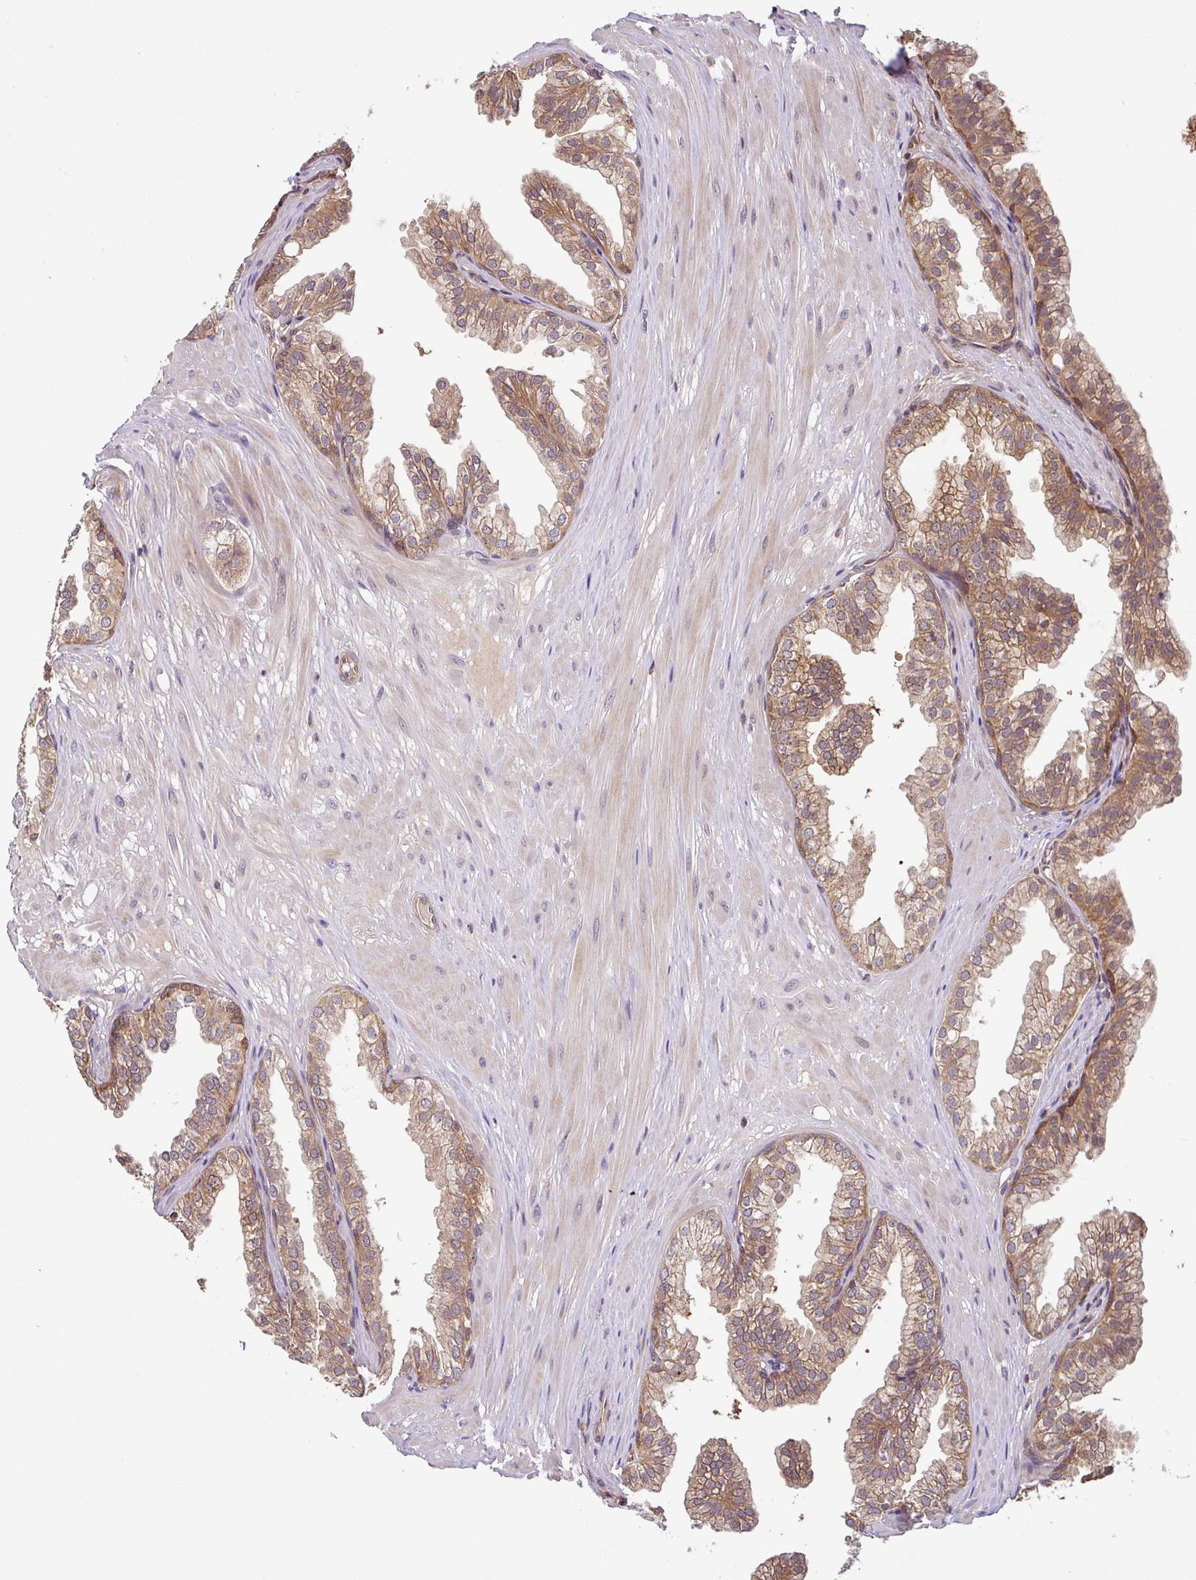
{"staining": {"intensity": "moderate", "quantity": ">75%", "location": "cytoplasmic/membranous"}, "tissue": "prostate", "cell_type": "Glandular cells", "image_type": "normal", "snomed": [{"axis": "morphology", "description": "Normal tissue, NOS"}, {"axis": "topography", "description": "Prostate"}, {"axis": "topography", "description": "Peripheral nerve tissue"}], "caption": "DAB (3,3'-diaminobenzidine) immunohistochemical staining of unremarkable prostate demonstrates moderate cytoplasmic/membranous protein expression in approximately >75% of glandular cells.", "gene": "SHB", "patient": {"sex": "male", "age": 55}}